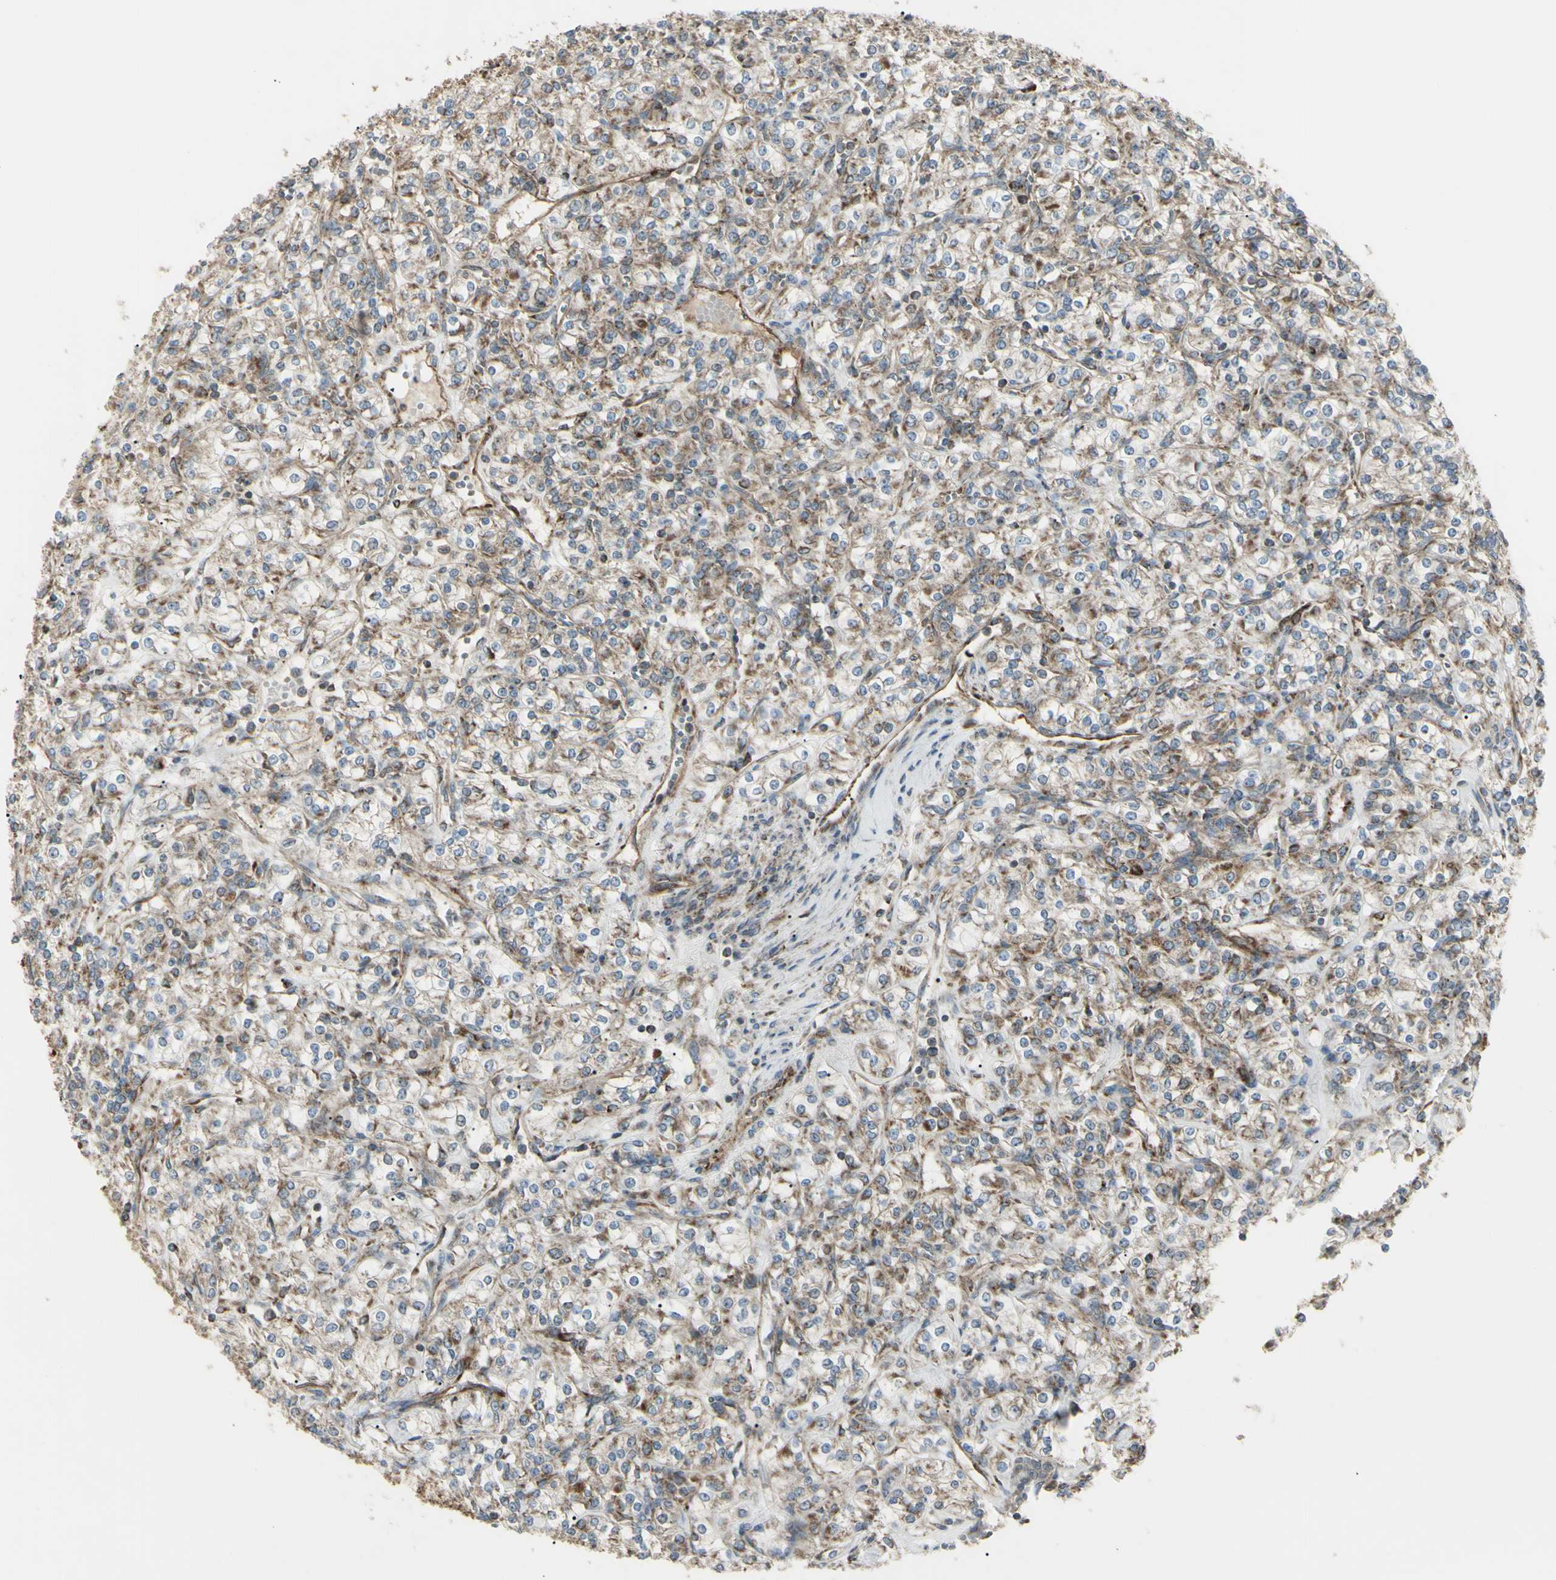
{"staining": {"intensity": "moderate", "quantity": "25%-75%", "location": "cytoplasmic/membranous"}, "tissue": "renal cancer", "cell_type": "Tumor cells", "image_type": "cancer", "snomed": [{"axis": "morphology", "description": "Adenocarcinoma, NOS"}, {"axis": "topography", "description": "Kidney"}], "caption": "This image exhibits immunohistochemistry staining of adenocarcinoma (renal), with medium moderate cytoplasmic/membranous staining in about 25%-75% of tumor cells.", "gene": "CYB5R1", "patient": {"sex": "male", "age": 77}}